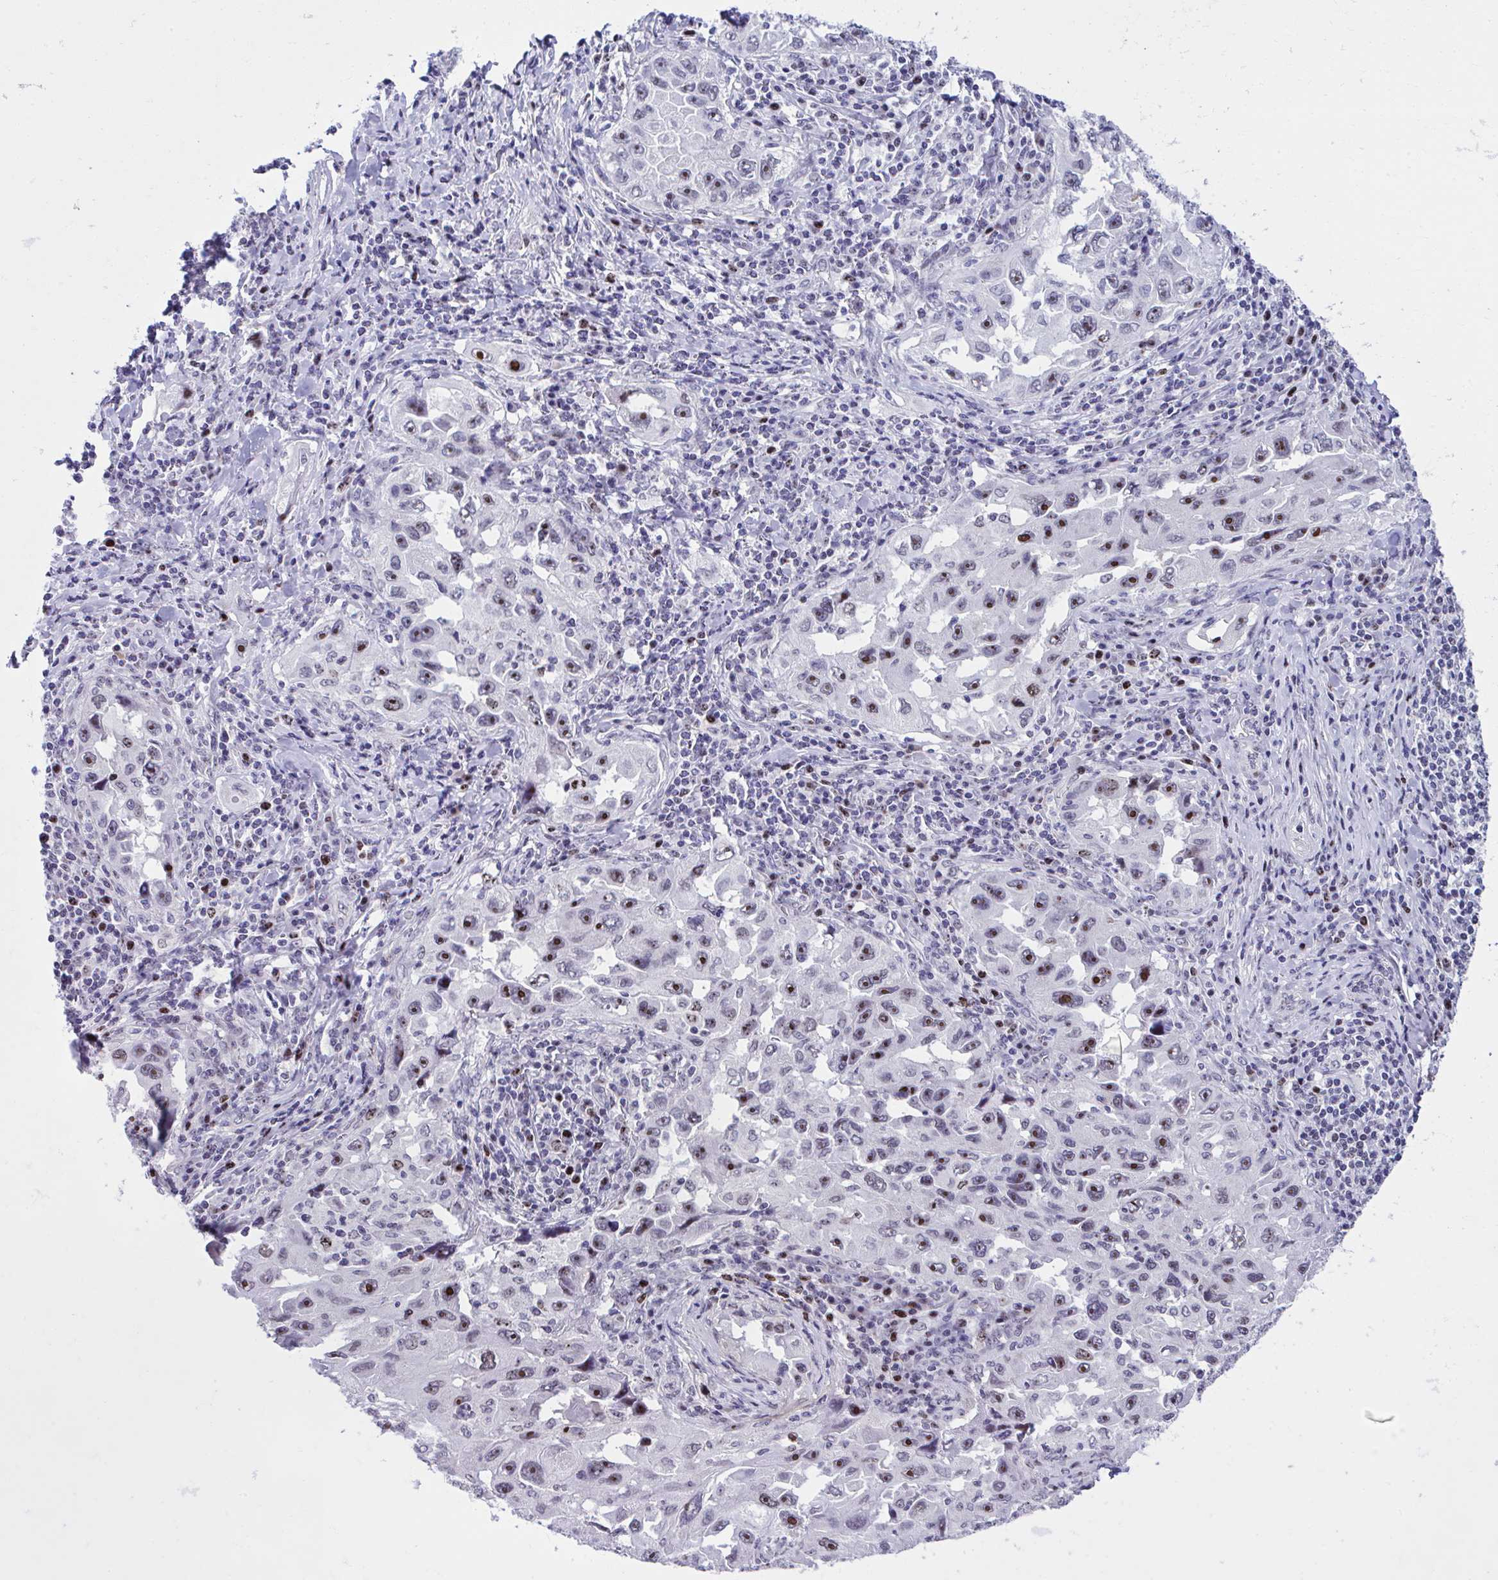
{"staining": {"intensity": "strong", "quantity": "<25%", "location": "nuclear"}, "tissue": "lung cancer", "cell_type": "Tumor cells", "image_type": "cancer", "snomed": [{"axis": "morphology", "description": "Adenocarcinoma, NOS"}, {"axis": "topography", "description": "Lung"}], "caption": "A micrograph showing strong nuclear expression in approximately <25% of tumor cells in lung cancer, as visualized by brown immunohistochemical staining.", "gene": "CEP72", "patient": {"sex": "female", "age": 73}}